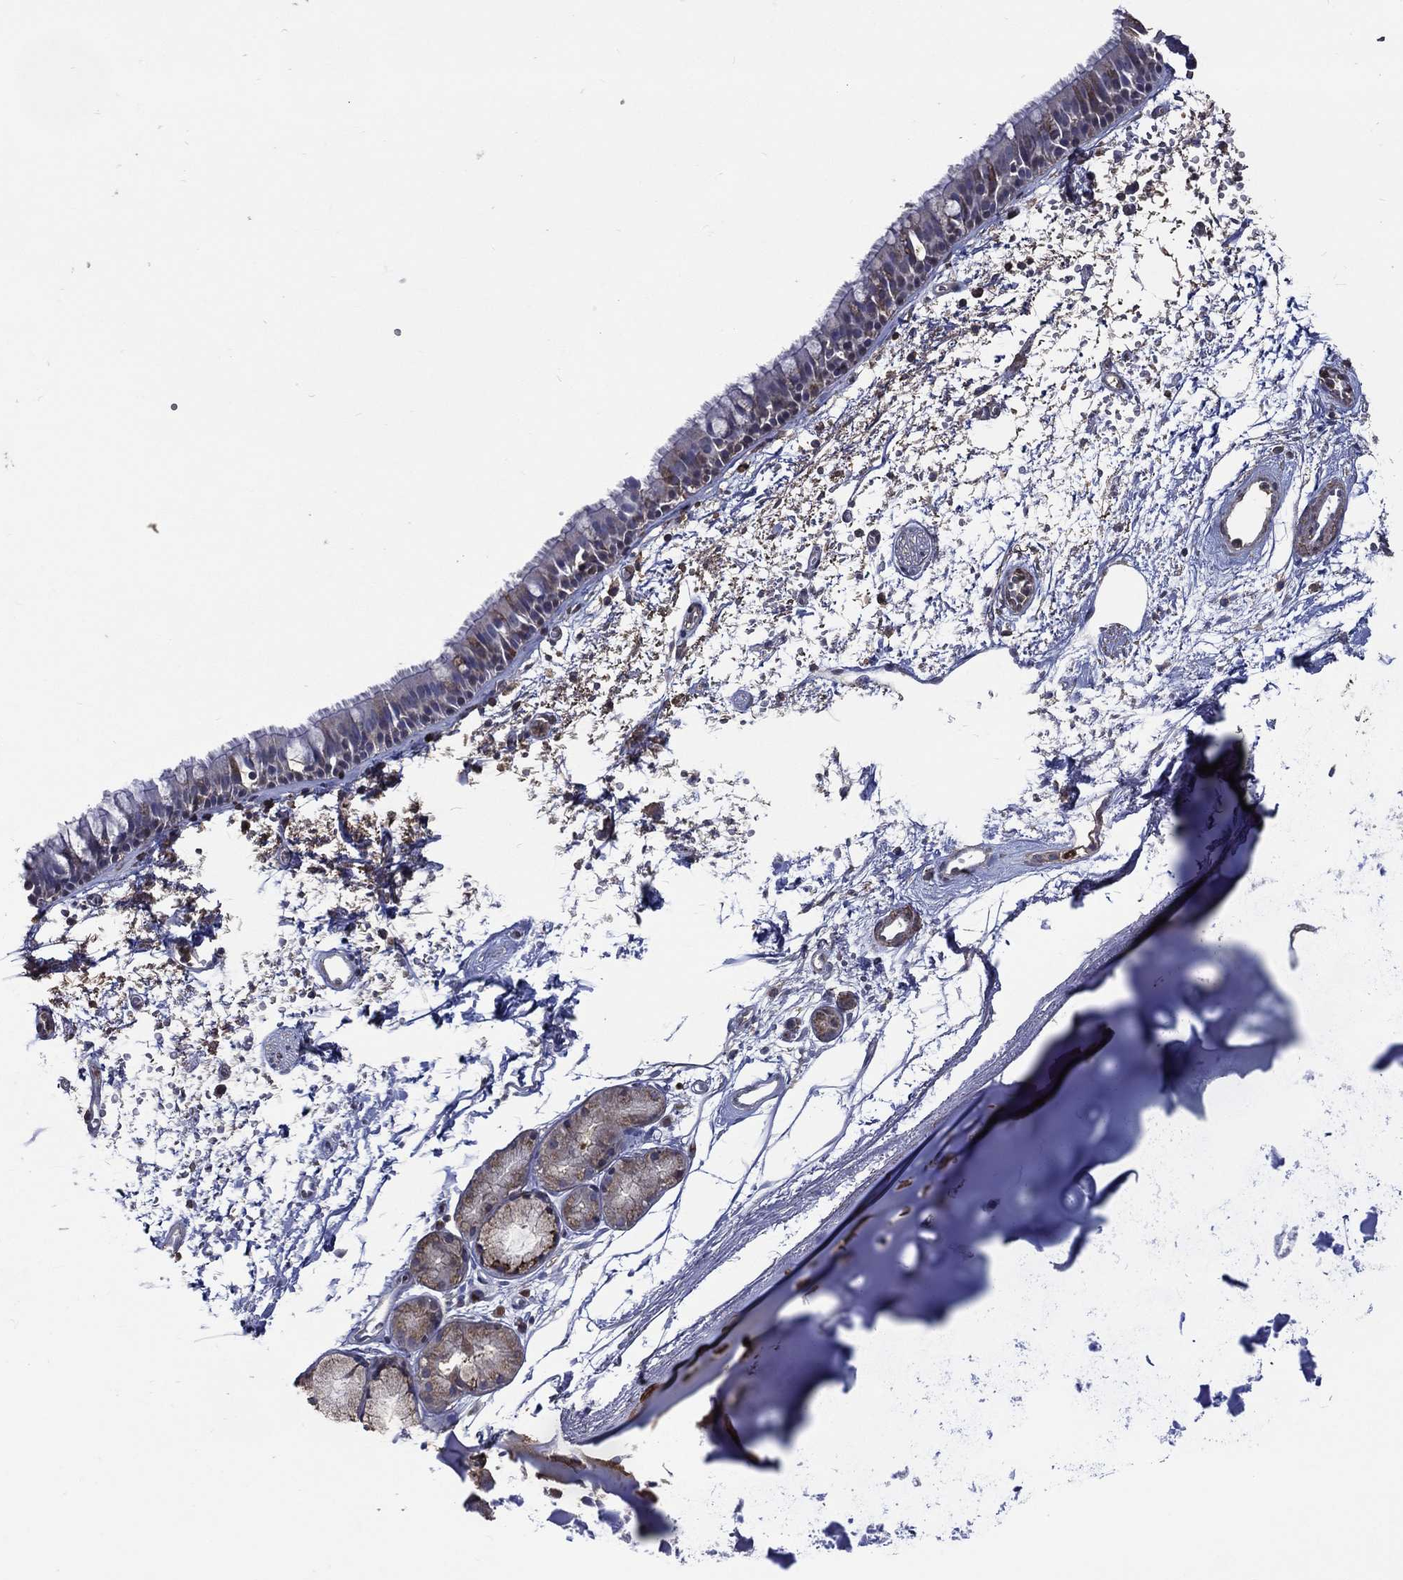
{"staining": {"intensity": "moderate", "quantity": "<25%", "location": "cytoplasmic/membranous"}, "tissue": "bronchus", "cell_type": "Respiratory epithelial cells", "image_type": "normal", "snomed": [{"axis": "morphology", "description": "Normal tissue, NOS"}, {"axis": "topography", "description": "Cartilage tissue"}, {"axis": "topography", "description": "Bronchus"}], "caption": "The photomicrograph reveals staining of normal bronchus, revealing moderate cytoplasmic/membranous protein staining (brown color) within respiratory epithelial cells. The protein is shown in brown color, while the nuclei are stained blue.", "gene": "GPR183", "patient": {"sex": "male", "age": 66}}